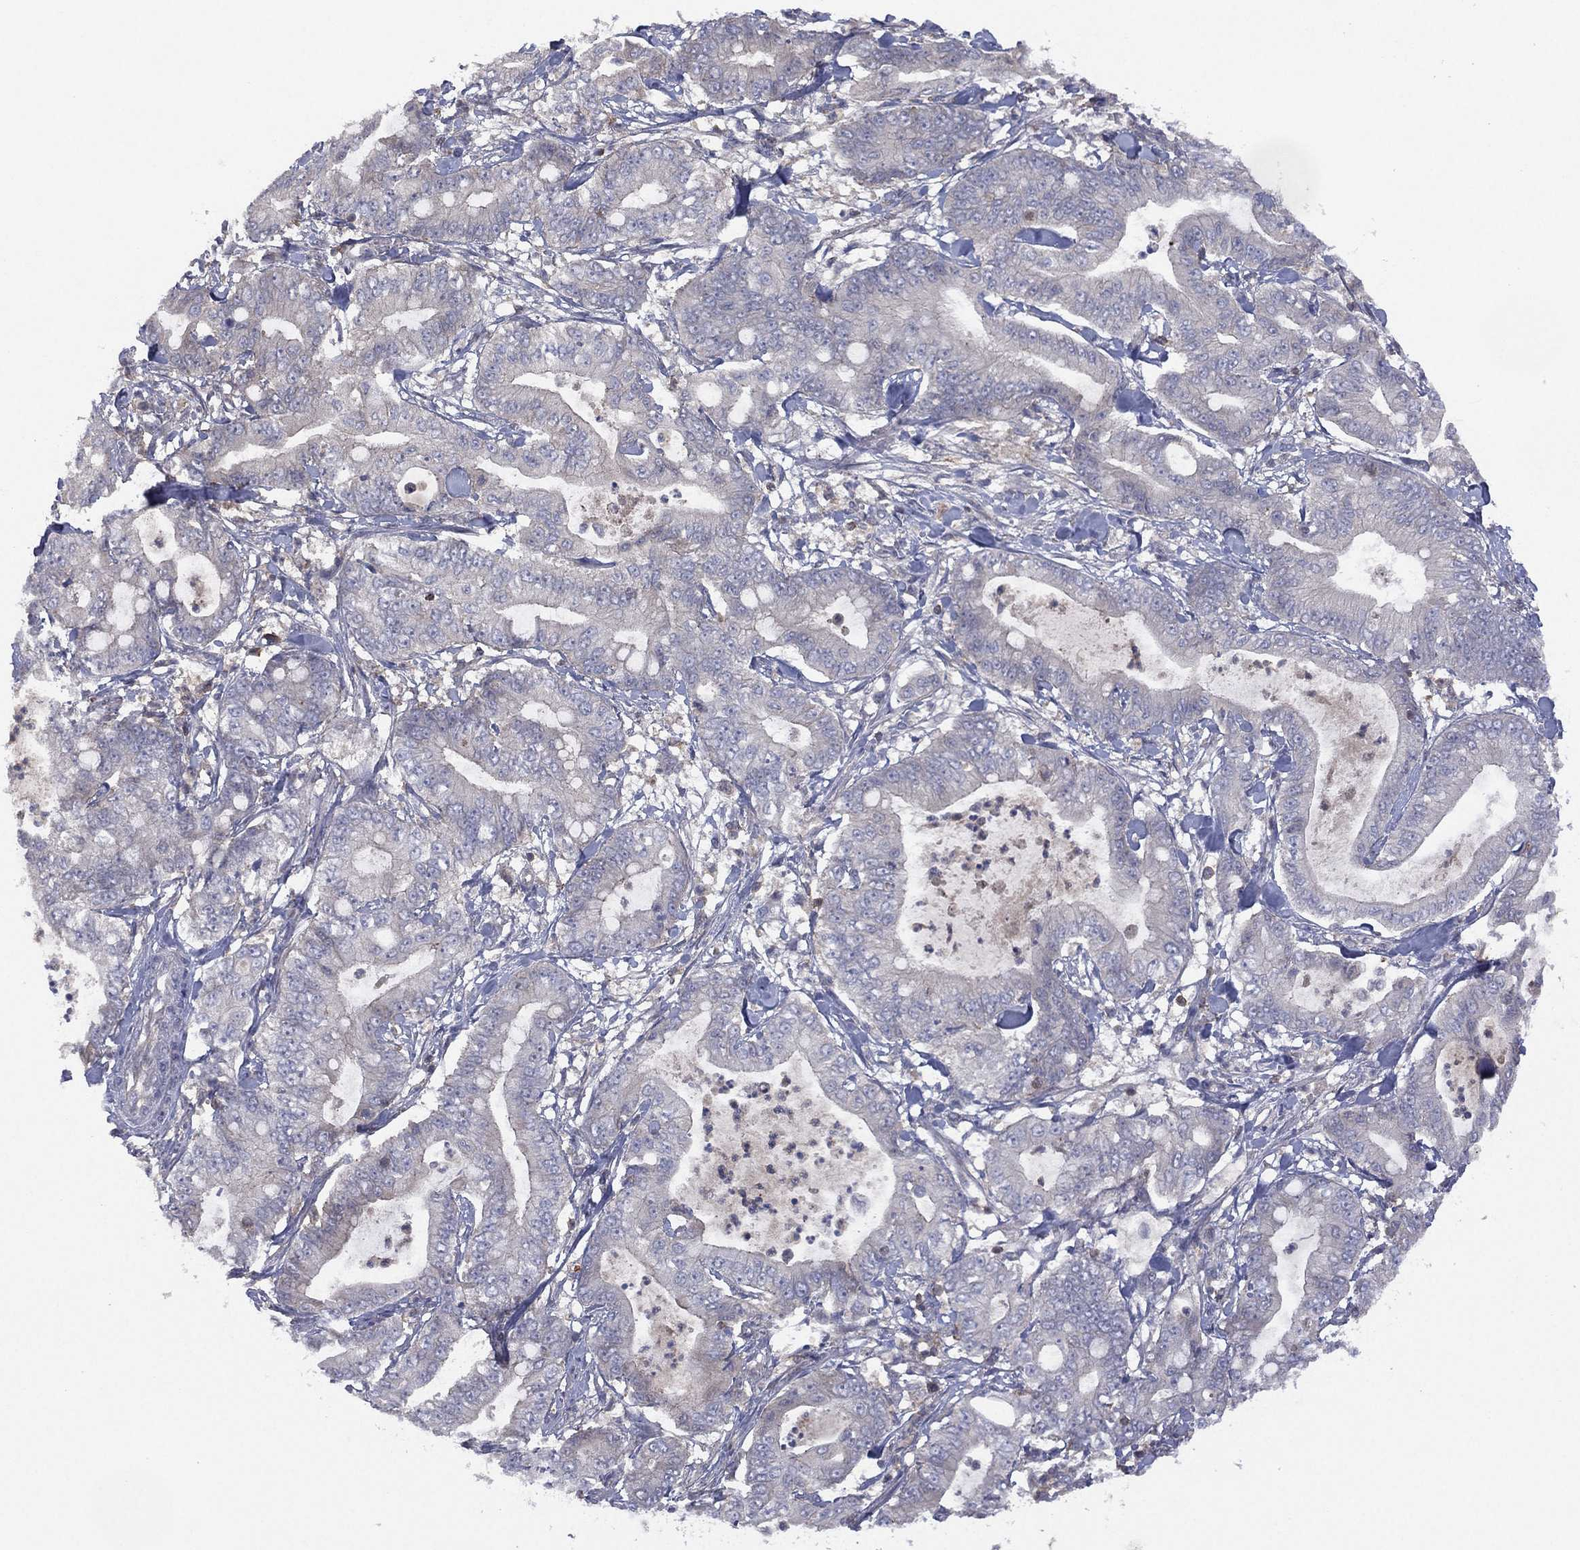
{"staining": {"intensity": "negative", "quantity": "none", "location": "none"}, "tissue": "pancreatic cancer", "cell_type": "Tumor cells", "image_type": "cancer", "snomed": [{"axis": "morphology", "description": "Adenocarcinoma, NOS"}, {"axis": "topography", "description": "Pancreas"}], "caption": "Pancreatic cancer was stained to show a protein in brown. There is no significant staining in tumor cells.", "gene": "DOCK8", "patient": {"sex": "male", "age": 71}}